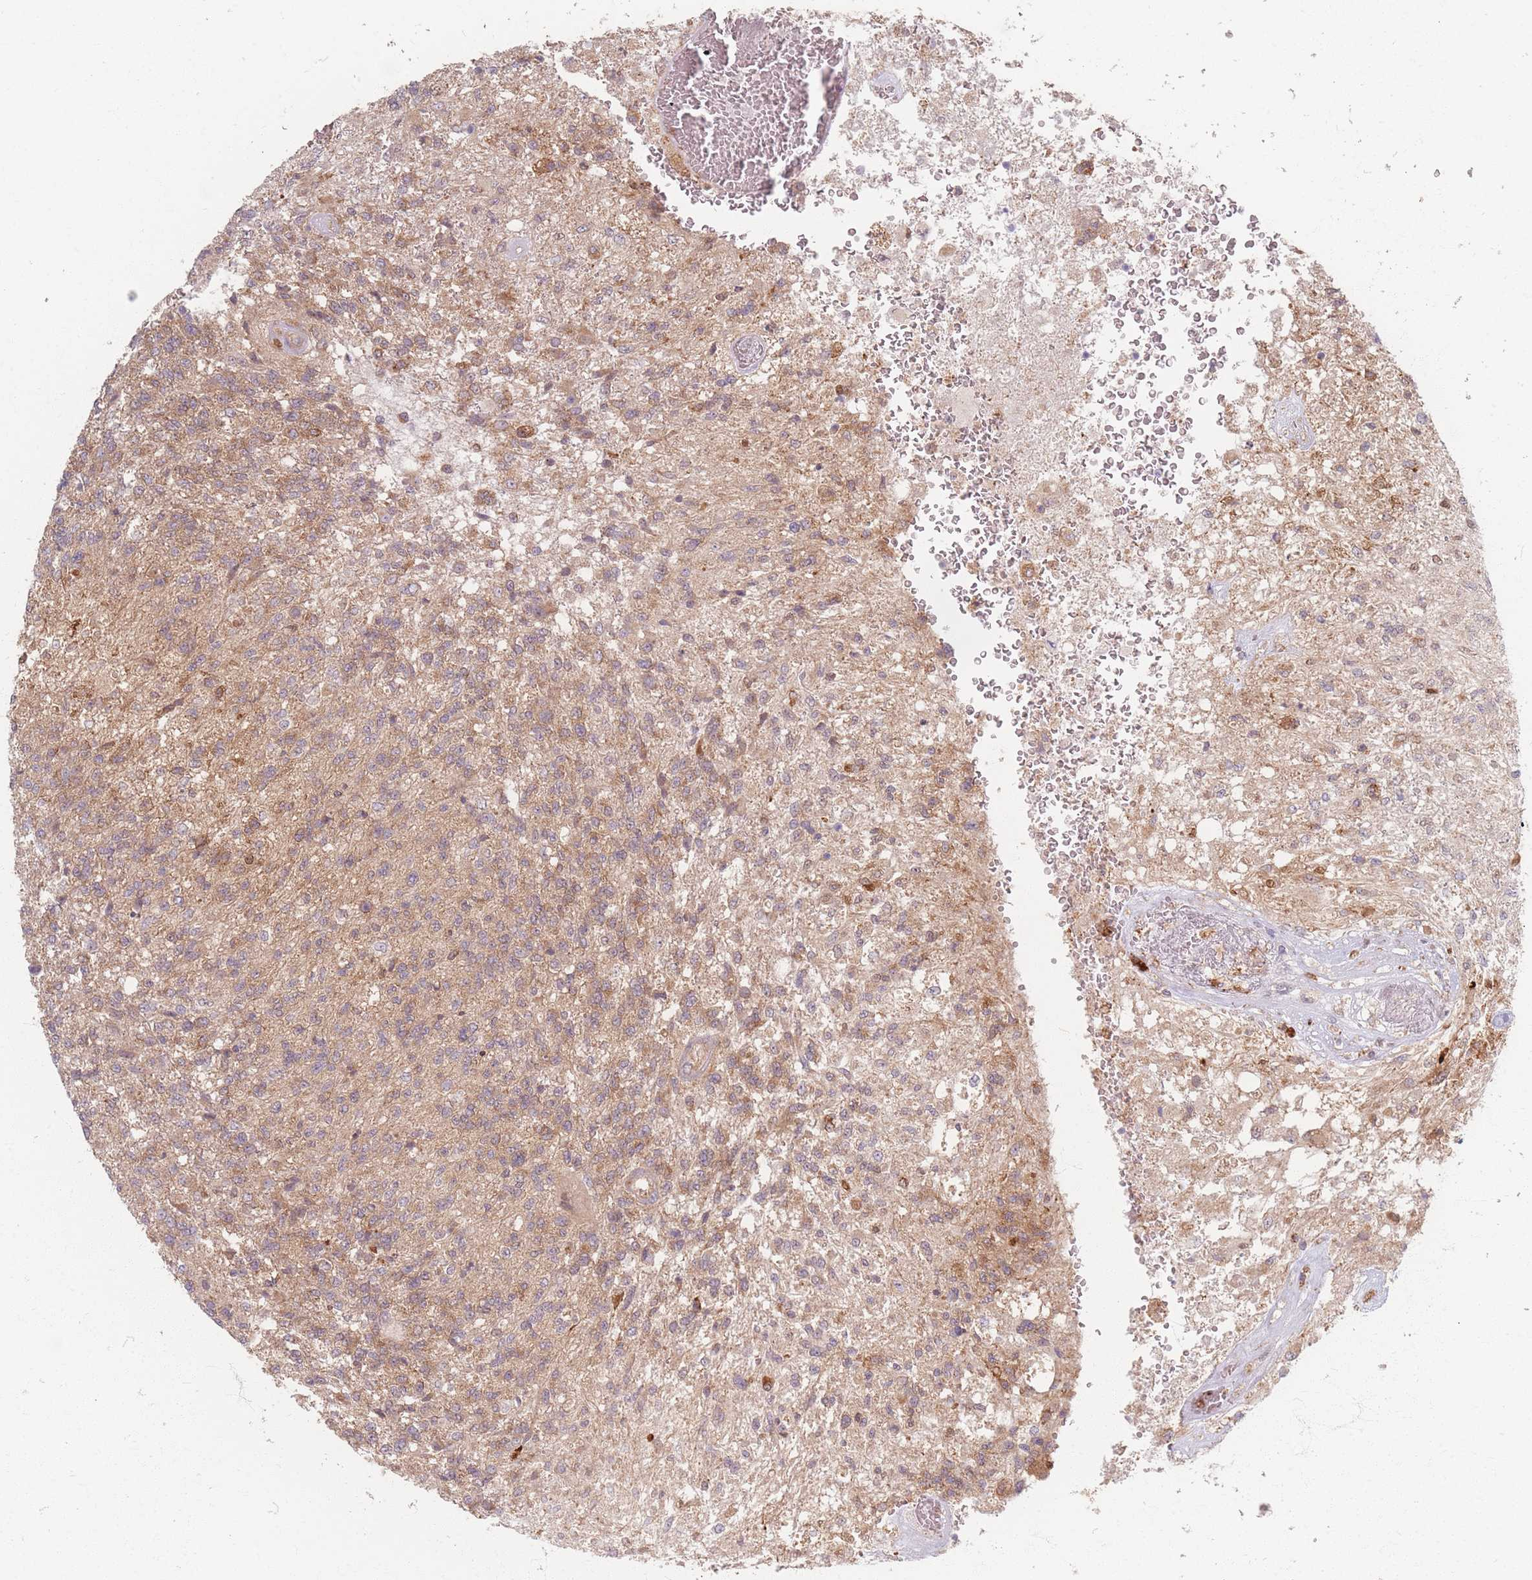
{"staining": {"intensity": "weak", "quantity": ">75%", "location": "cytoplasmic/membranous"}, "tissue": "glioma", "cell_type": "Tumor cells", "image_type": "cancer", "snomed": [{"axis": "morphology", "description": "Glioma, malignant, High grade"}, {"axis": "topography", "description": "Brain"}], "caption": "Weak cytoplasmic/membranous expression is appreciated in approximately >75% of tumor cells in glioma.", "gene": "SMIM14", "patient": {"sex": "male", "age": 56}}